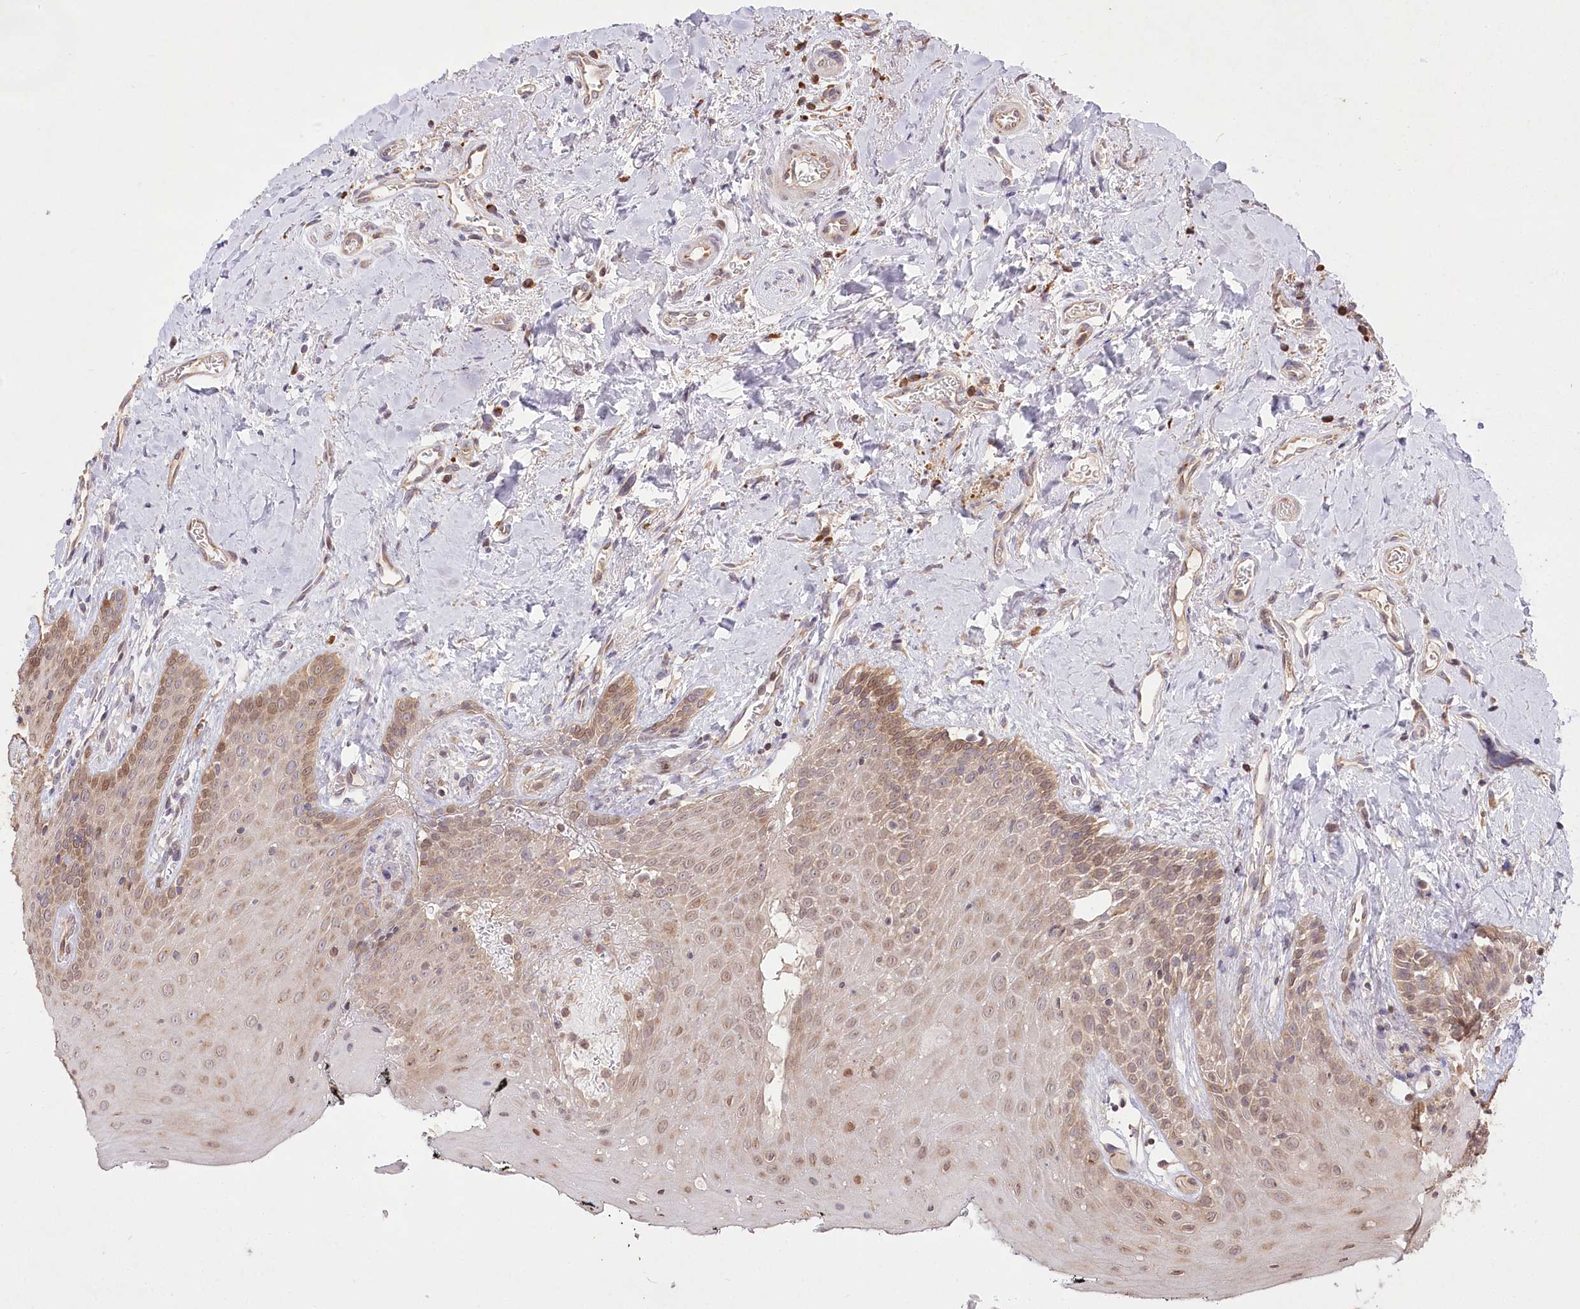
{"staining": {"intensity": "moderate", "quantity": "25%-75%", "location": "cytoplasmic/membranous,nuclear"}, "tissue": "oral mucosa", "cell_type": "Squamous epithelial cells", "image_type": "normal", "snomed": [{"axis": "morphology", "description": "Normal tissue, NOS"}, {"axis": "topography", "description": "Oral tissue"}], "caption": "This photomicrograph displays immunohistochemistry (IHC) staining of benign oral mucosa, with medium moderate cytoplasmic/membranous,nuclear staining in approximately 25%-75% of squamous epithelial cells.", "gene": "STT3B", "patient": {"sex": "male", "age": 74}}